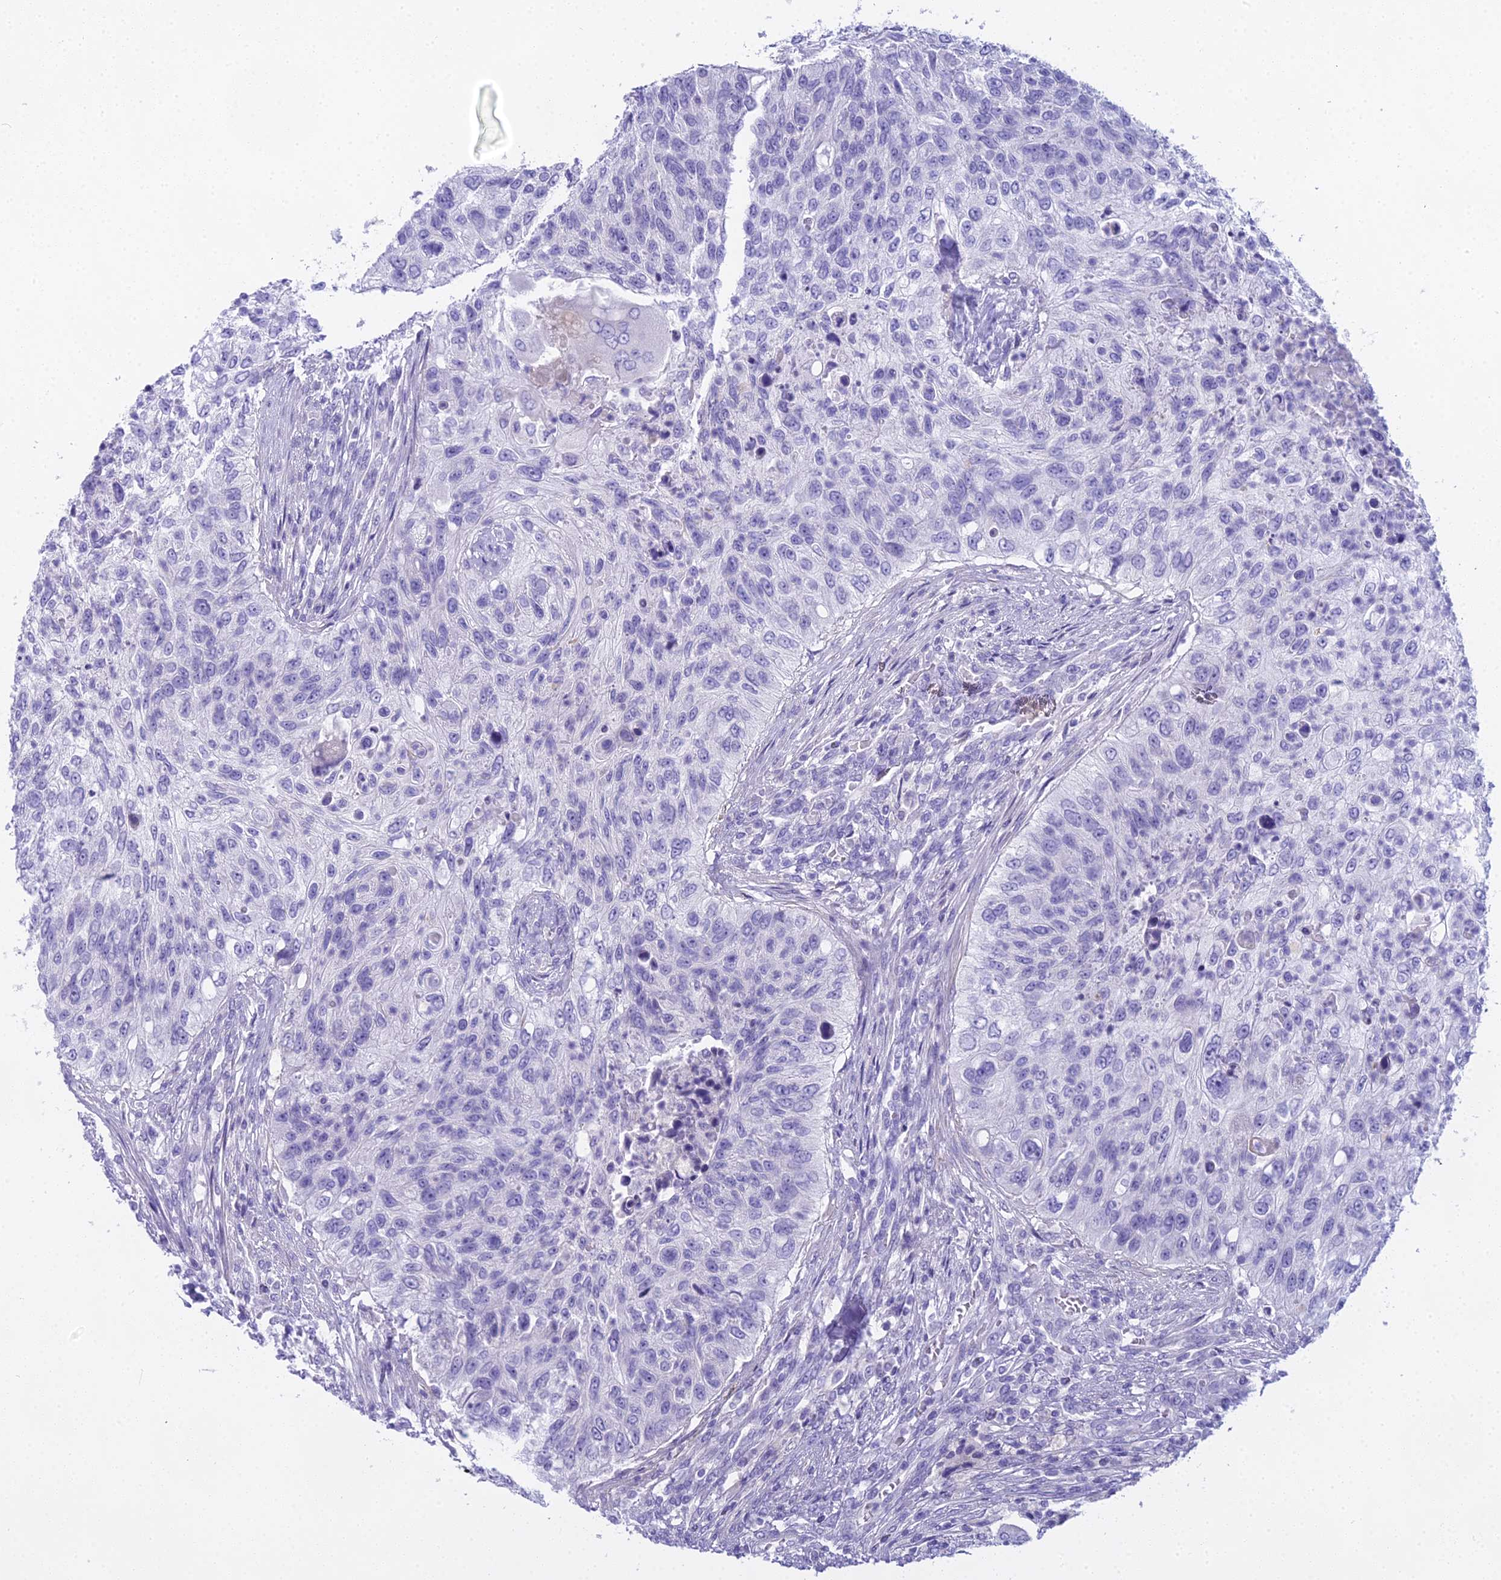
{"staining": {"intensity": "negative", "quantity": "none", "location": "none"}, "tissue": "urothelial cancer", "cell_type": "Tumor cells", "image_type": "cancer", "snomed": [{"axis": "morphology", "description": "Urothelial carcinoma, High grade"}, {"axis": "topography", "description": "Urinary bladder"}], "caption": "An immunohistochemistry image of urothelial cancer is shown. There is no staining in tumor cells of urothelial cancer. Nuclei are stained in blue.", "gene": "UNC80", "patient": {"sex": "female", "age": 60}}